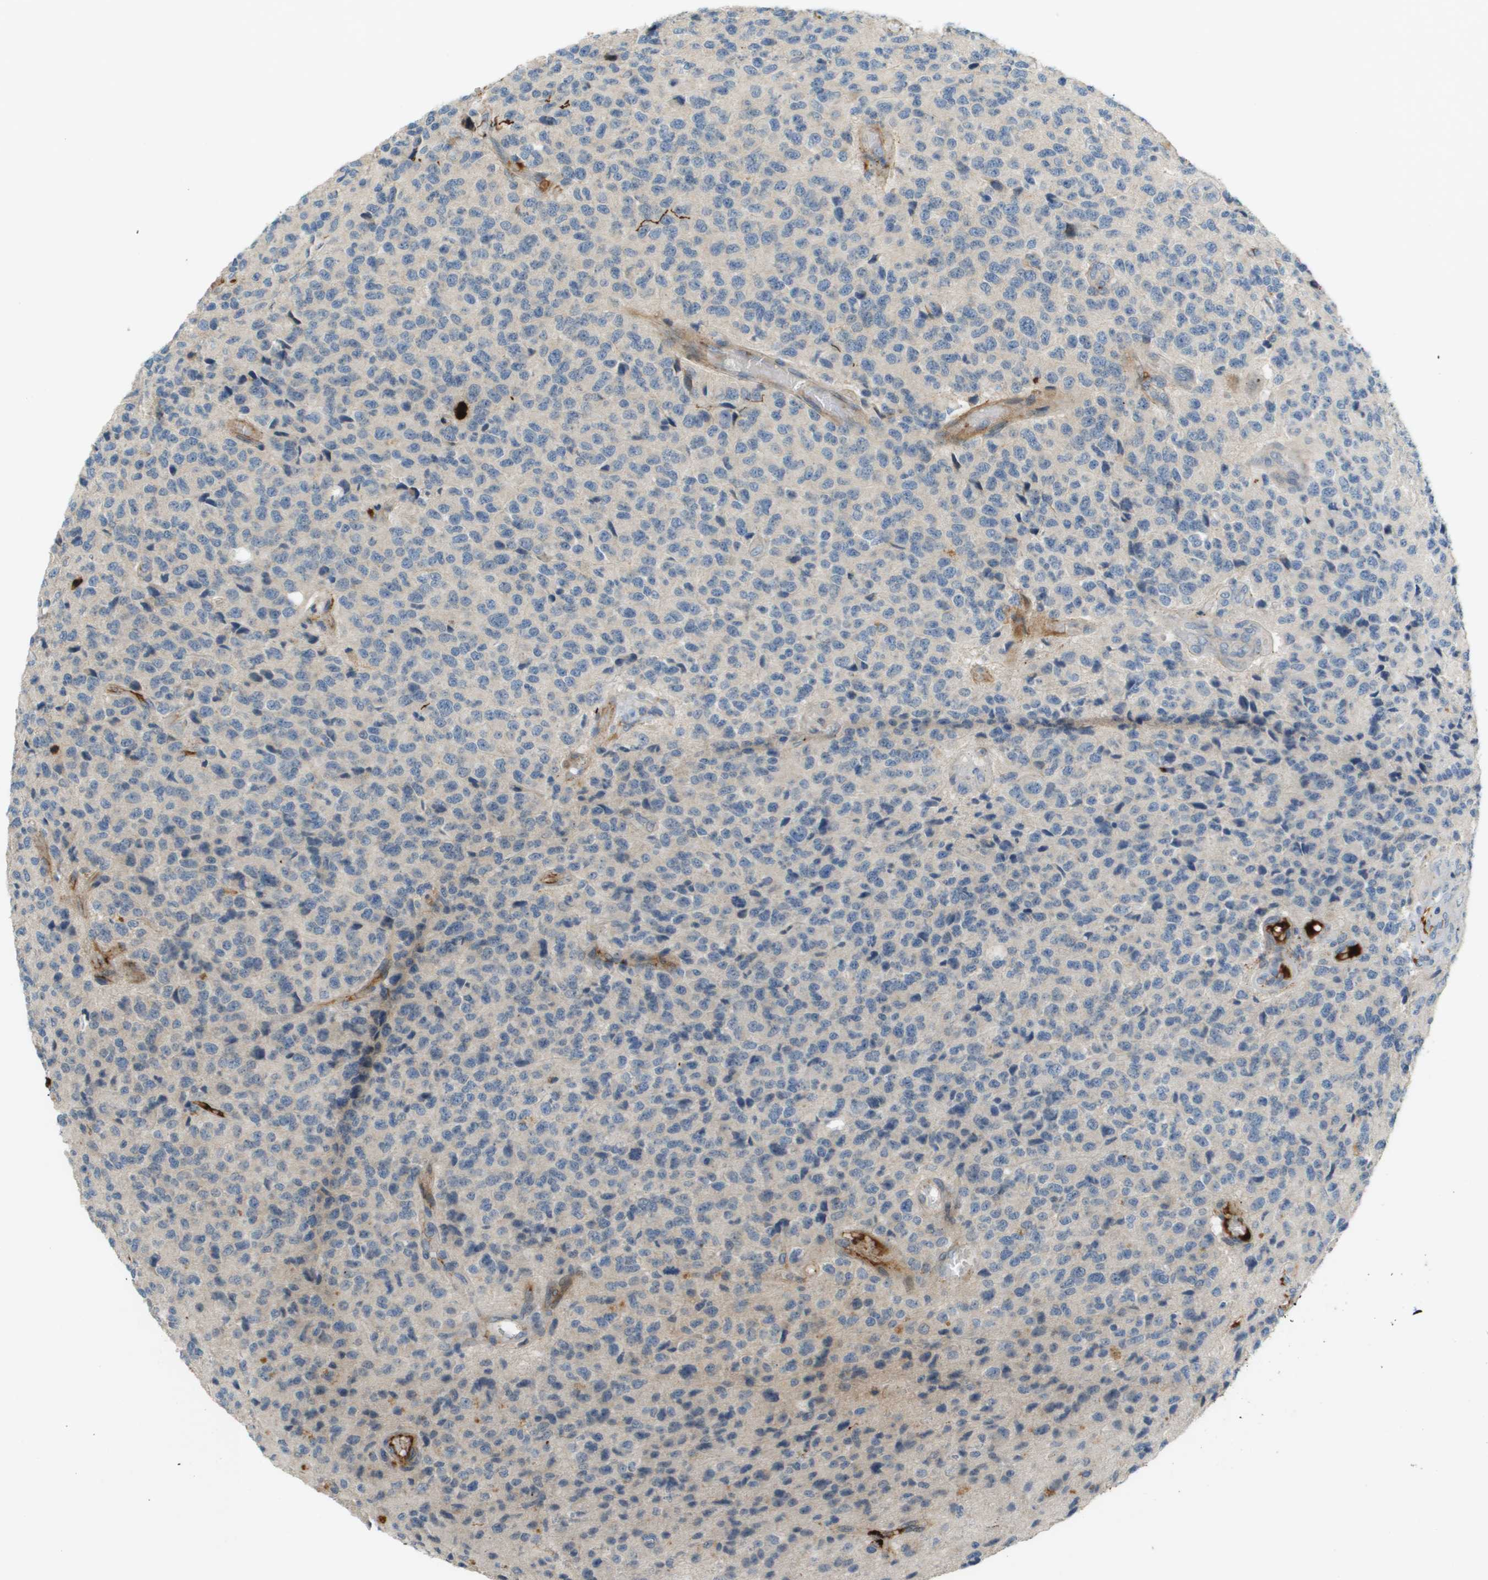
{"staining": {"intensity": "weak", "quantity": "<25%", "location": "cytoplasmic/membranous"}, "tissue": "glioma", "cell_type": "Tumor cells", "image_type": "cancer", "snomed": [{"axis": "morphology", "description": "Glioma, malignant, High grade"}, {"axis": "topography", "description": "pancreas cauda"}], "caption": "IHC of human high-grade glioma (malignant) exhibits no expression in tumor cells.", "gene": "VTN", "patient": {"sex": "male", "age": 60}}